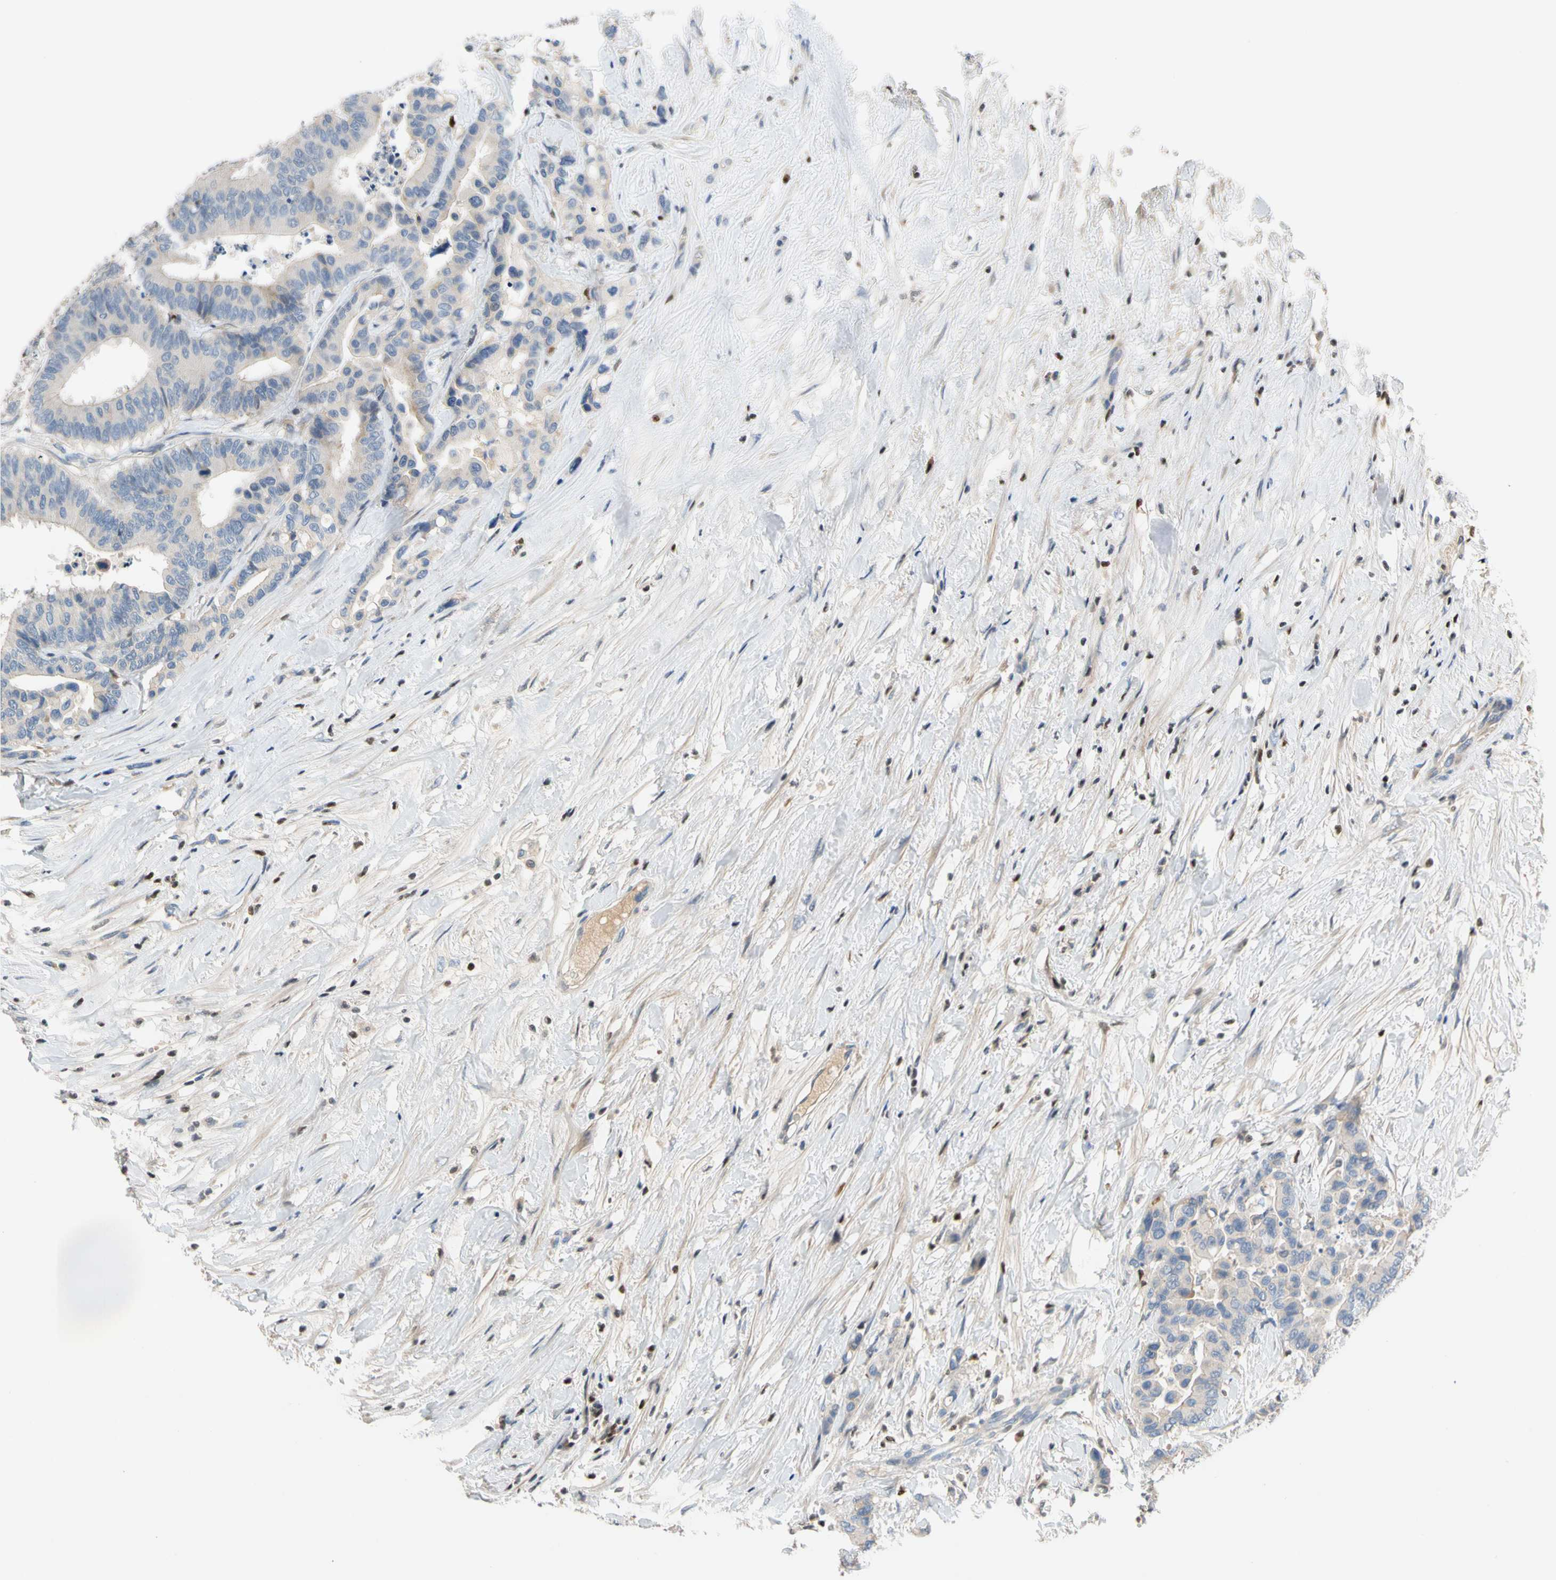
{"staining": {"intensity": "weak", "quantity": "<25%", "location": "cytoplasmic/membranous"}, "tissue": "colorectal cancer", "cell_type": "Tumor cells", "image_type": "cancer", "snomed": [{"axis": "morphology", "description": "Normal tissue, NOS"}, {"axis": "morphology", "description": "Adenocarcinoma, NOS"}, {"axis": "topography", "description": "Colon"}], "caption": "This is a micrograph of immunohistochemistry (IHC) staining of colorectal cancer, which shows no positivity in tumor cells. (Brightfield microscopy of DAB (3,3'-diaminobenzidine) IHC at high magnification).", "gene": "SP140", "patient": {"sex": "male", "age": 82}}